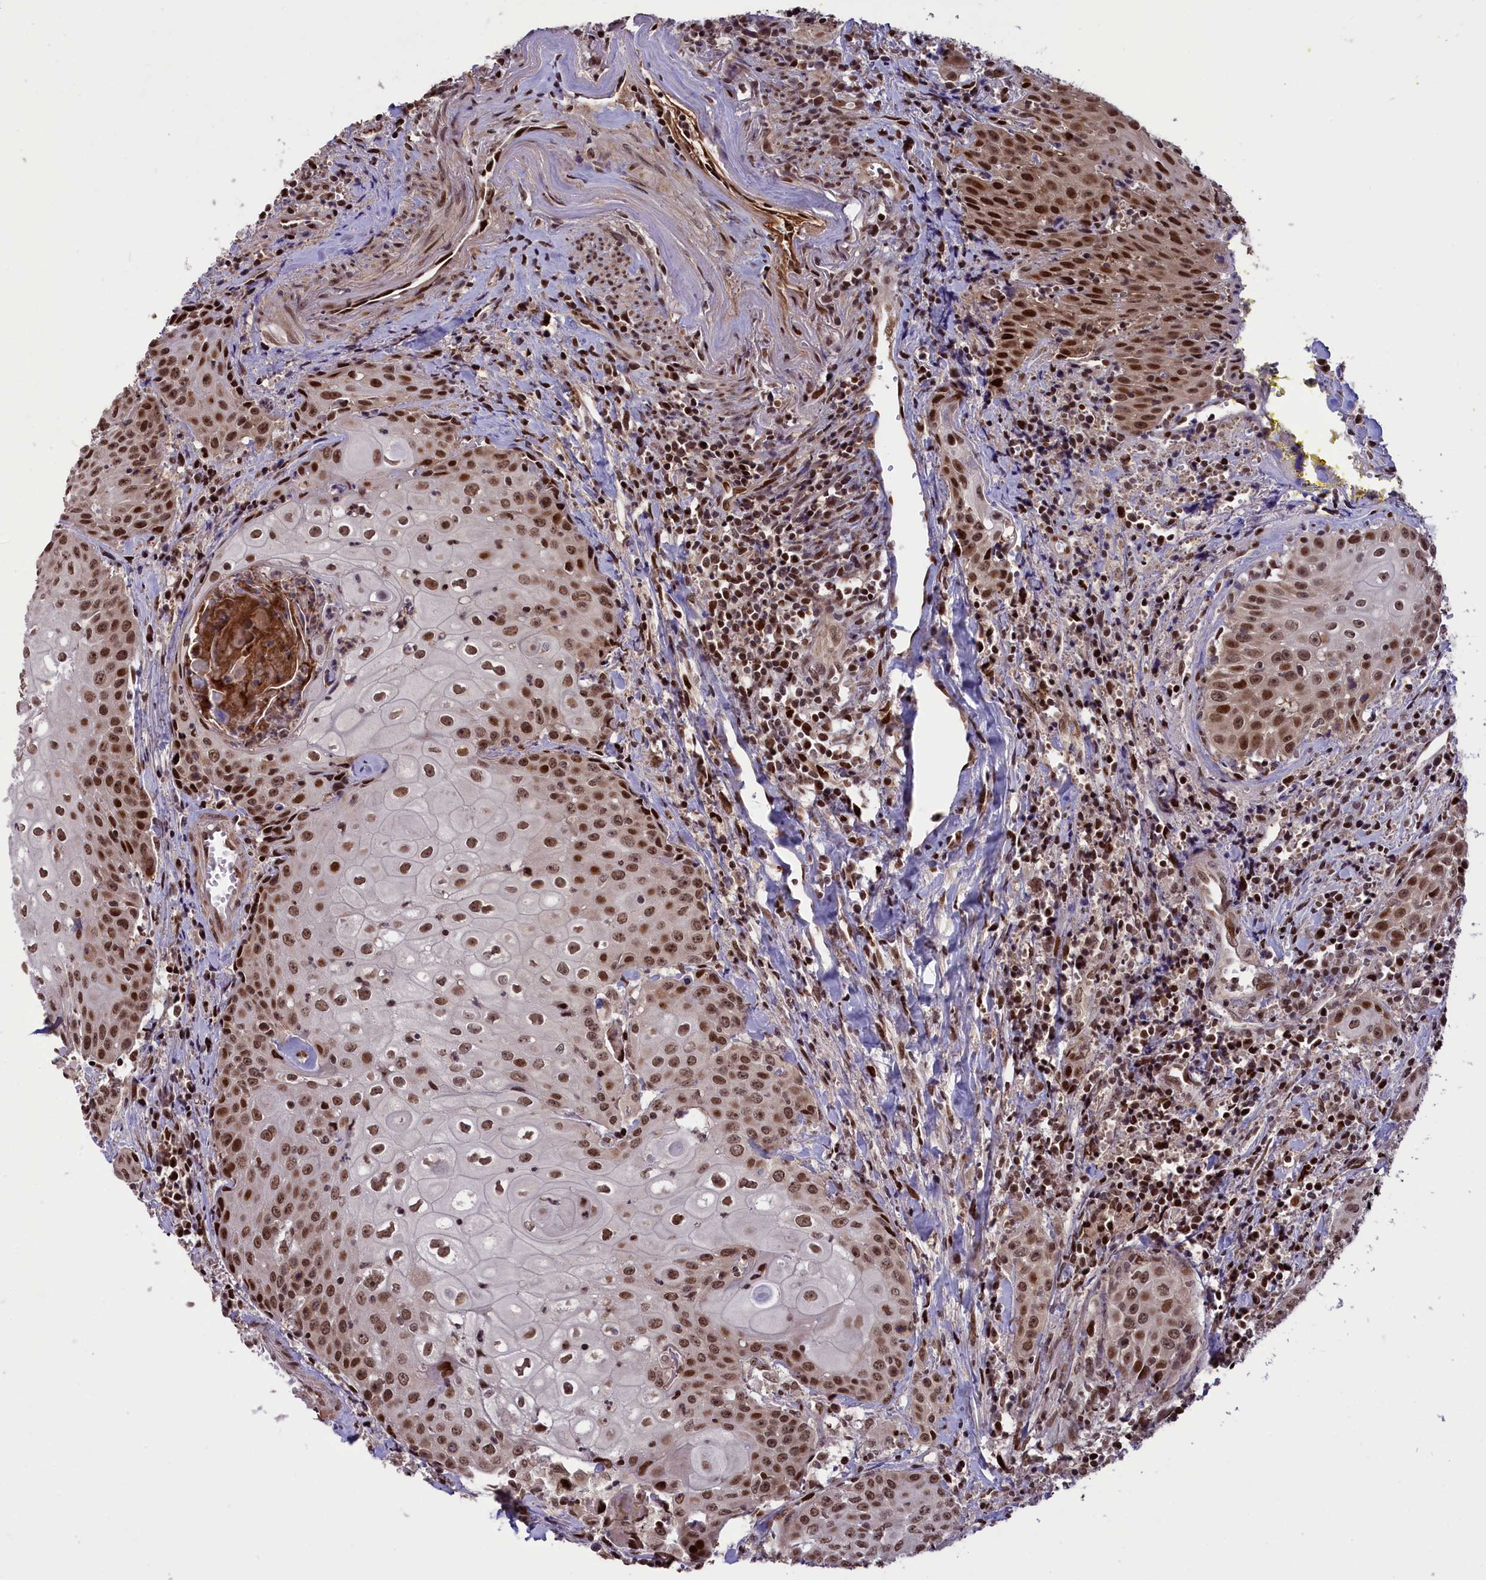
{"staining": {"intensity": "moderate", "quantity": ">75%", "location": "nuclear"}, "tissue": "head and neck cancer", "cell_type": "Tumor cells", "image_type": "cancer", "snomed": [{"axis": "morphology", "description": "Squamous cell carcinoma, NOS"}, {"axis": "topography", "description": "Oral tissue"}, {"axis": "topography", "description": "Head-Neck"}], "caption": "This is a histology image of IHC staining of head and neck cancer, which shows moderate positivity in the nuclear of tumor cells.", "gene": "RELB", "patient": {"sex": "female", "age": 82}}